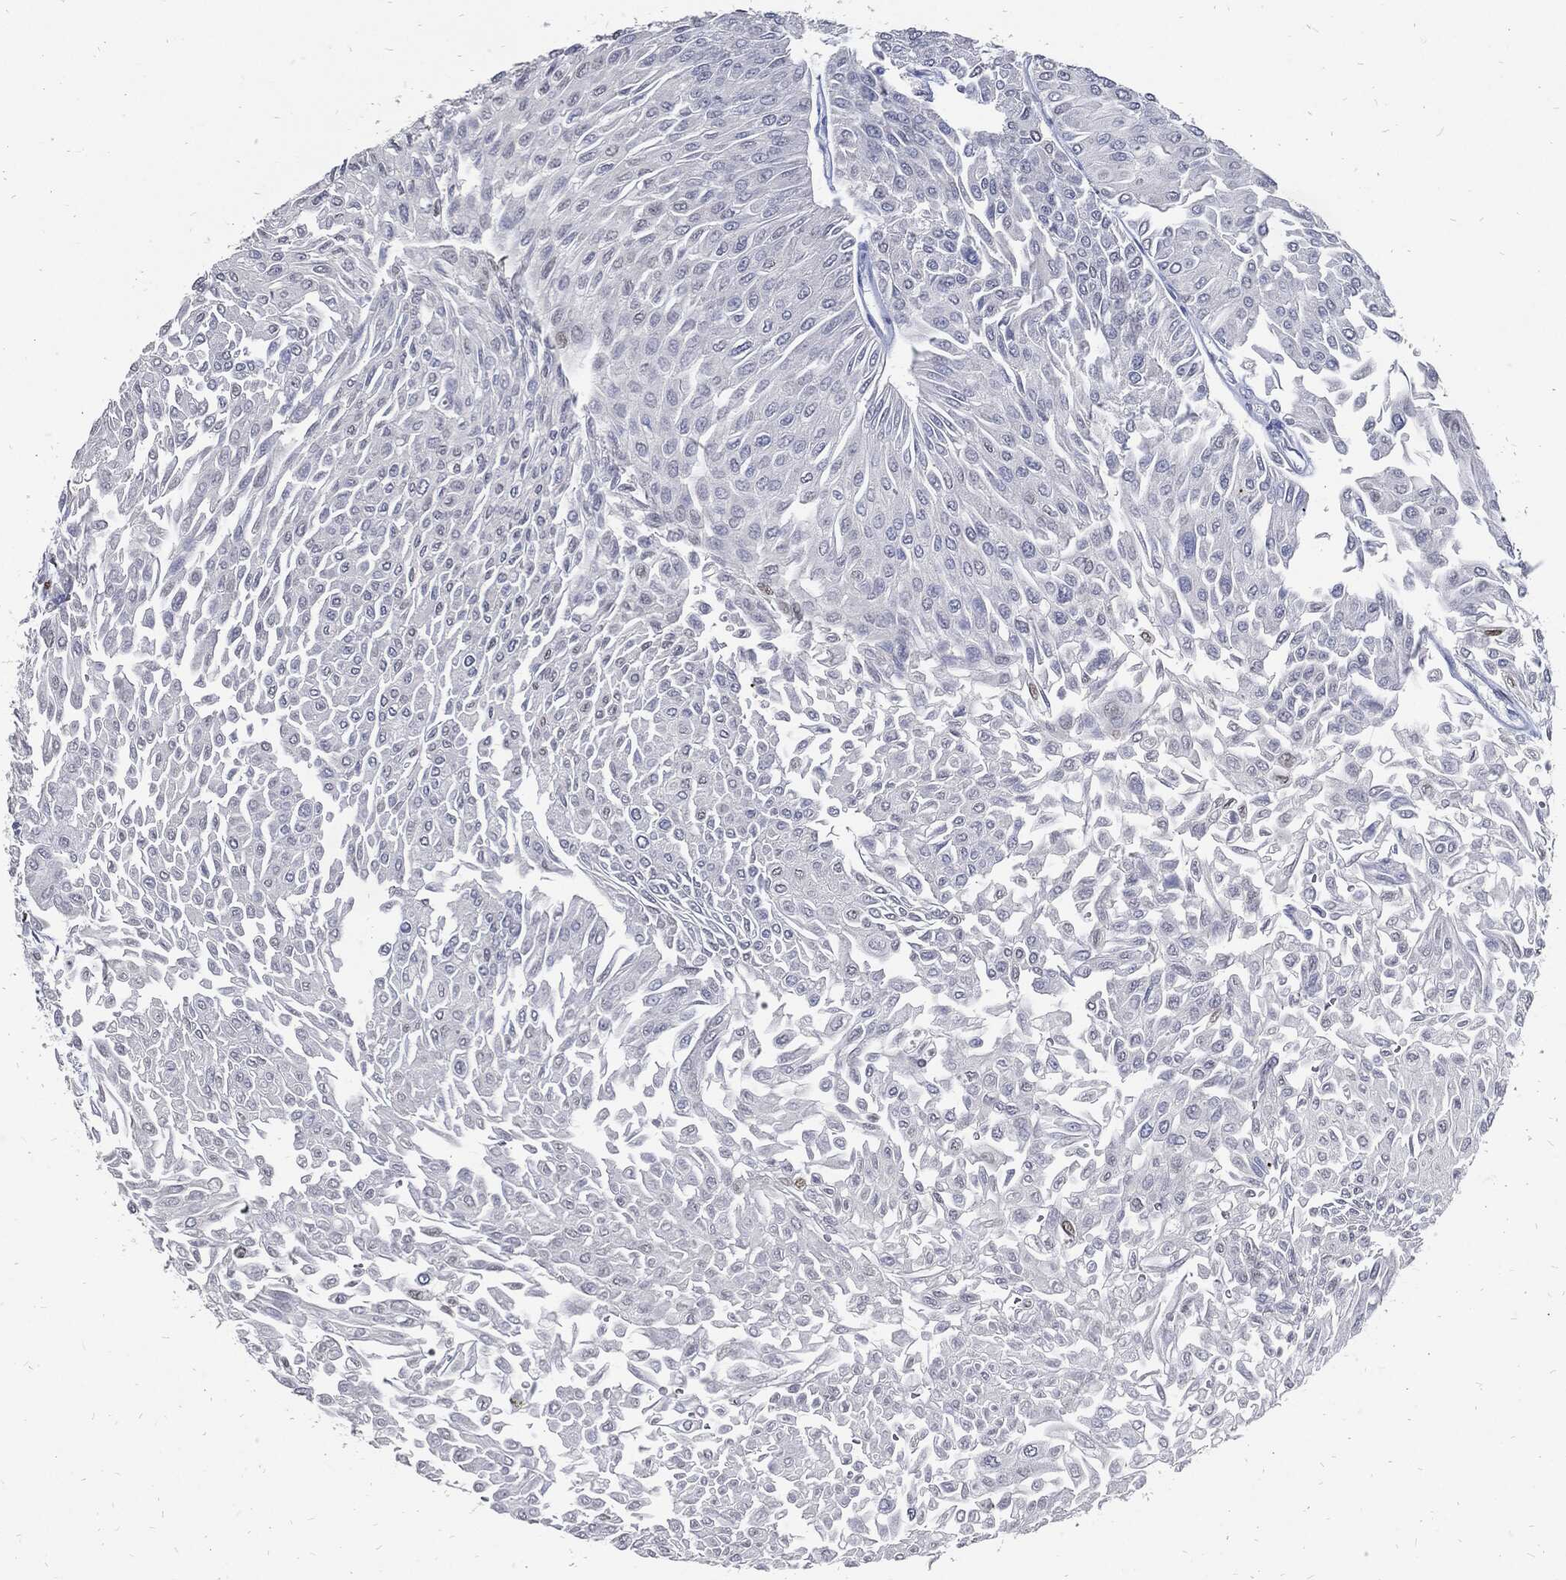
{"staining": {"intensity": "negative", "quantity": "none", "location": "none"}, "tissue": "urothelial cancer", "cell_type": "Tumor cells", "image_type": "cancer", "snomed": [{"axis": "morphology", "description": "Urothelial carcinoma, Low grade"}, {"axis": "topography", "description": "Urinary bladder"}], "caption": "A histopathology image of human urothelial carcinoma (low-grade) is negative for staining in tumor cells. The staining is performed using DAB brown chromogen with nuclei counter-stained in using hematoxylin.", "gene": "JUN", "patient": {"sex": "male", "age": 67}}